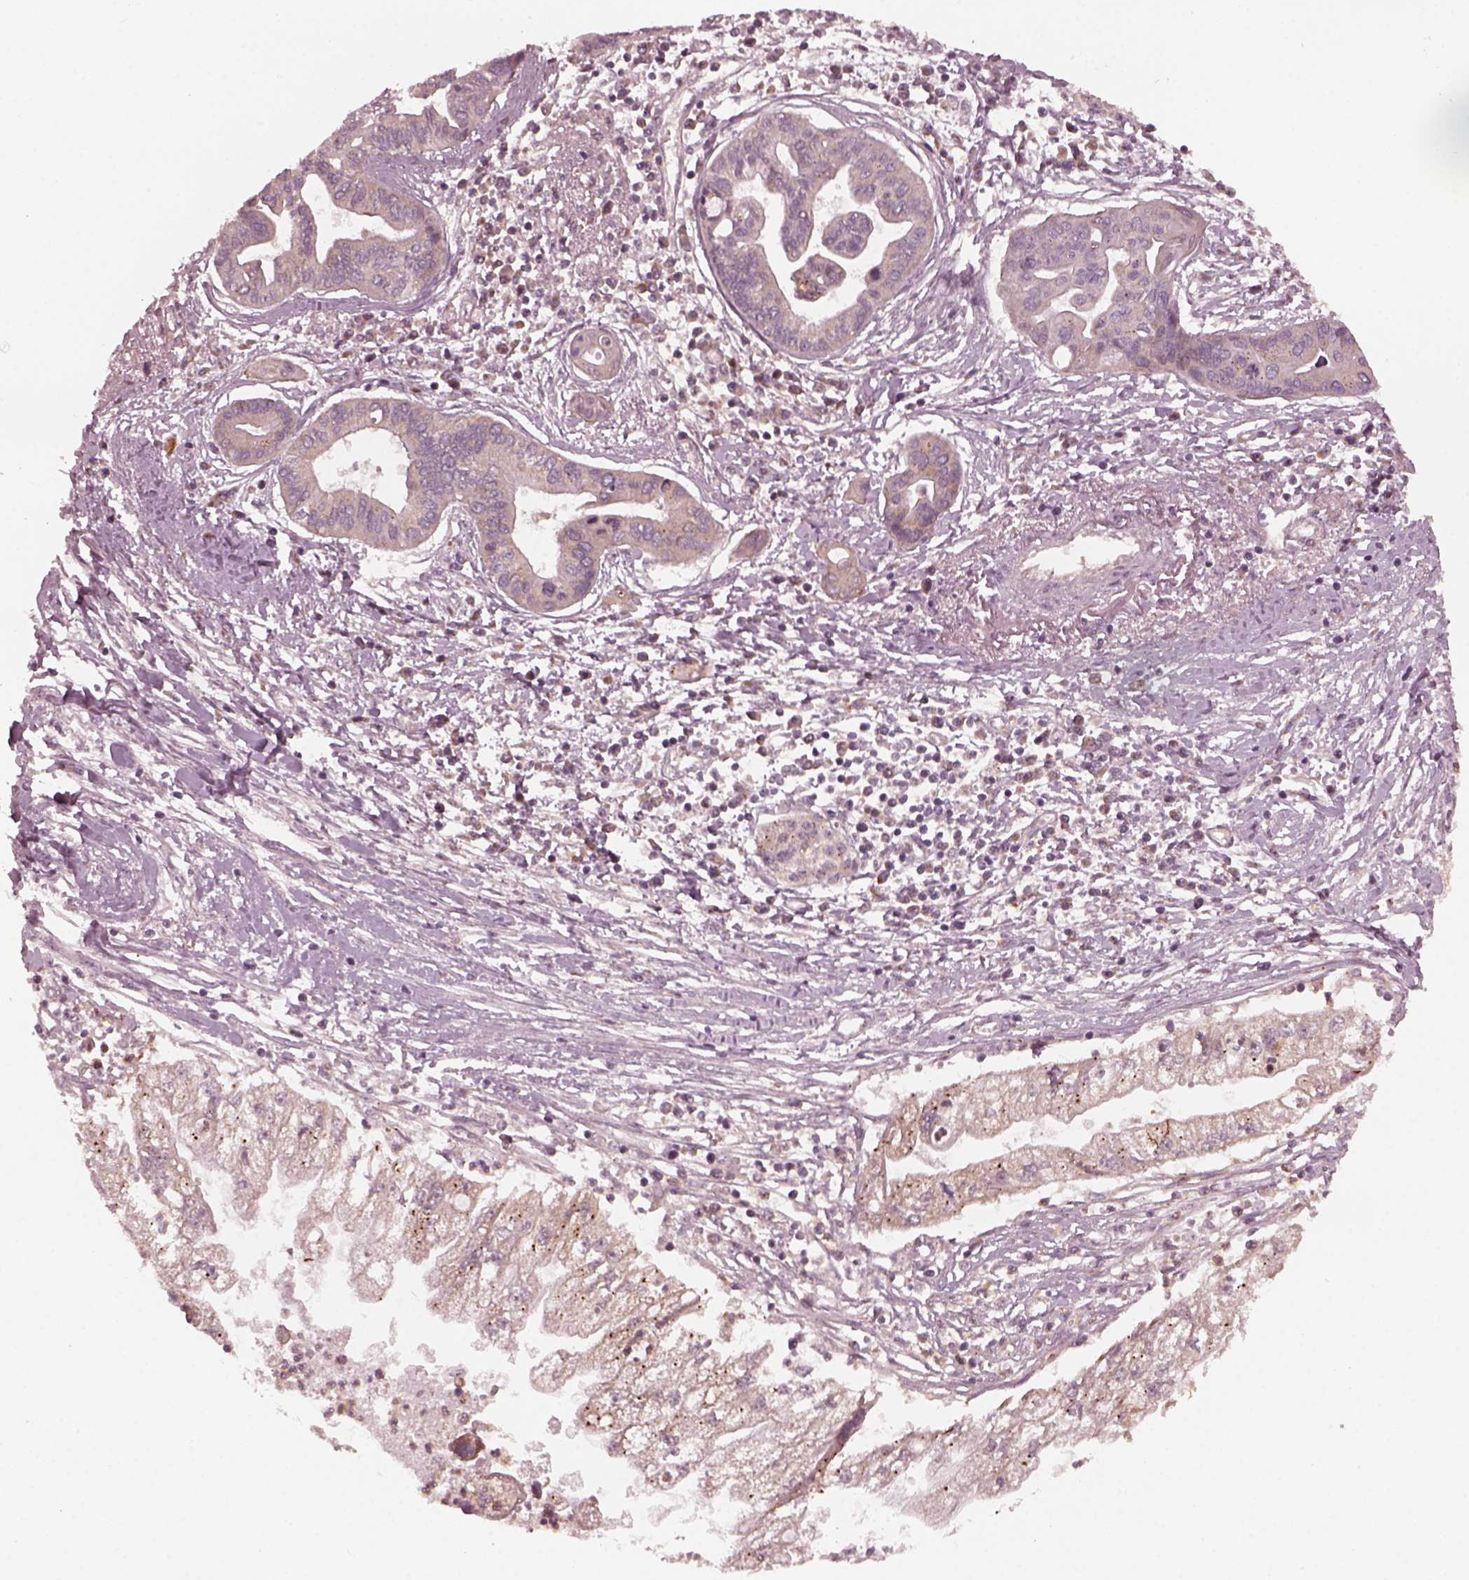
{"staining": {"intensity": "weak", "quantity": ">75%", "location": "cytoplasmic/membranous"}, "tissue": "pancreatic cancer", "cell_type": "Tumor cells", "image_type": "cancer", "snomed": [{"axis": "morphology", "description": "Adenocarcinoma, NOS"}, {"axis": "topography", "description": "Pancreas"}], "caption": "DAB (3,3'-diaminobenzidine) immunohistochemical staining of pancreatic adenocarcinoma reveals weak cytoplasmic/membranous protein staining in about >75% of tumor cells.", "gene": "FAF2", "patient": {"sex": "male", "age": 70}}